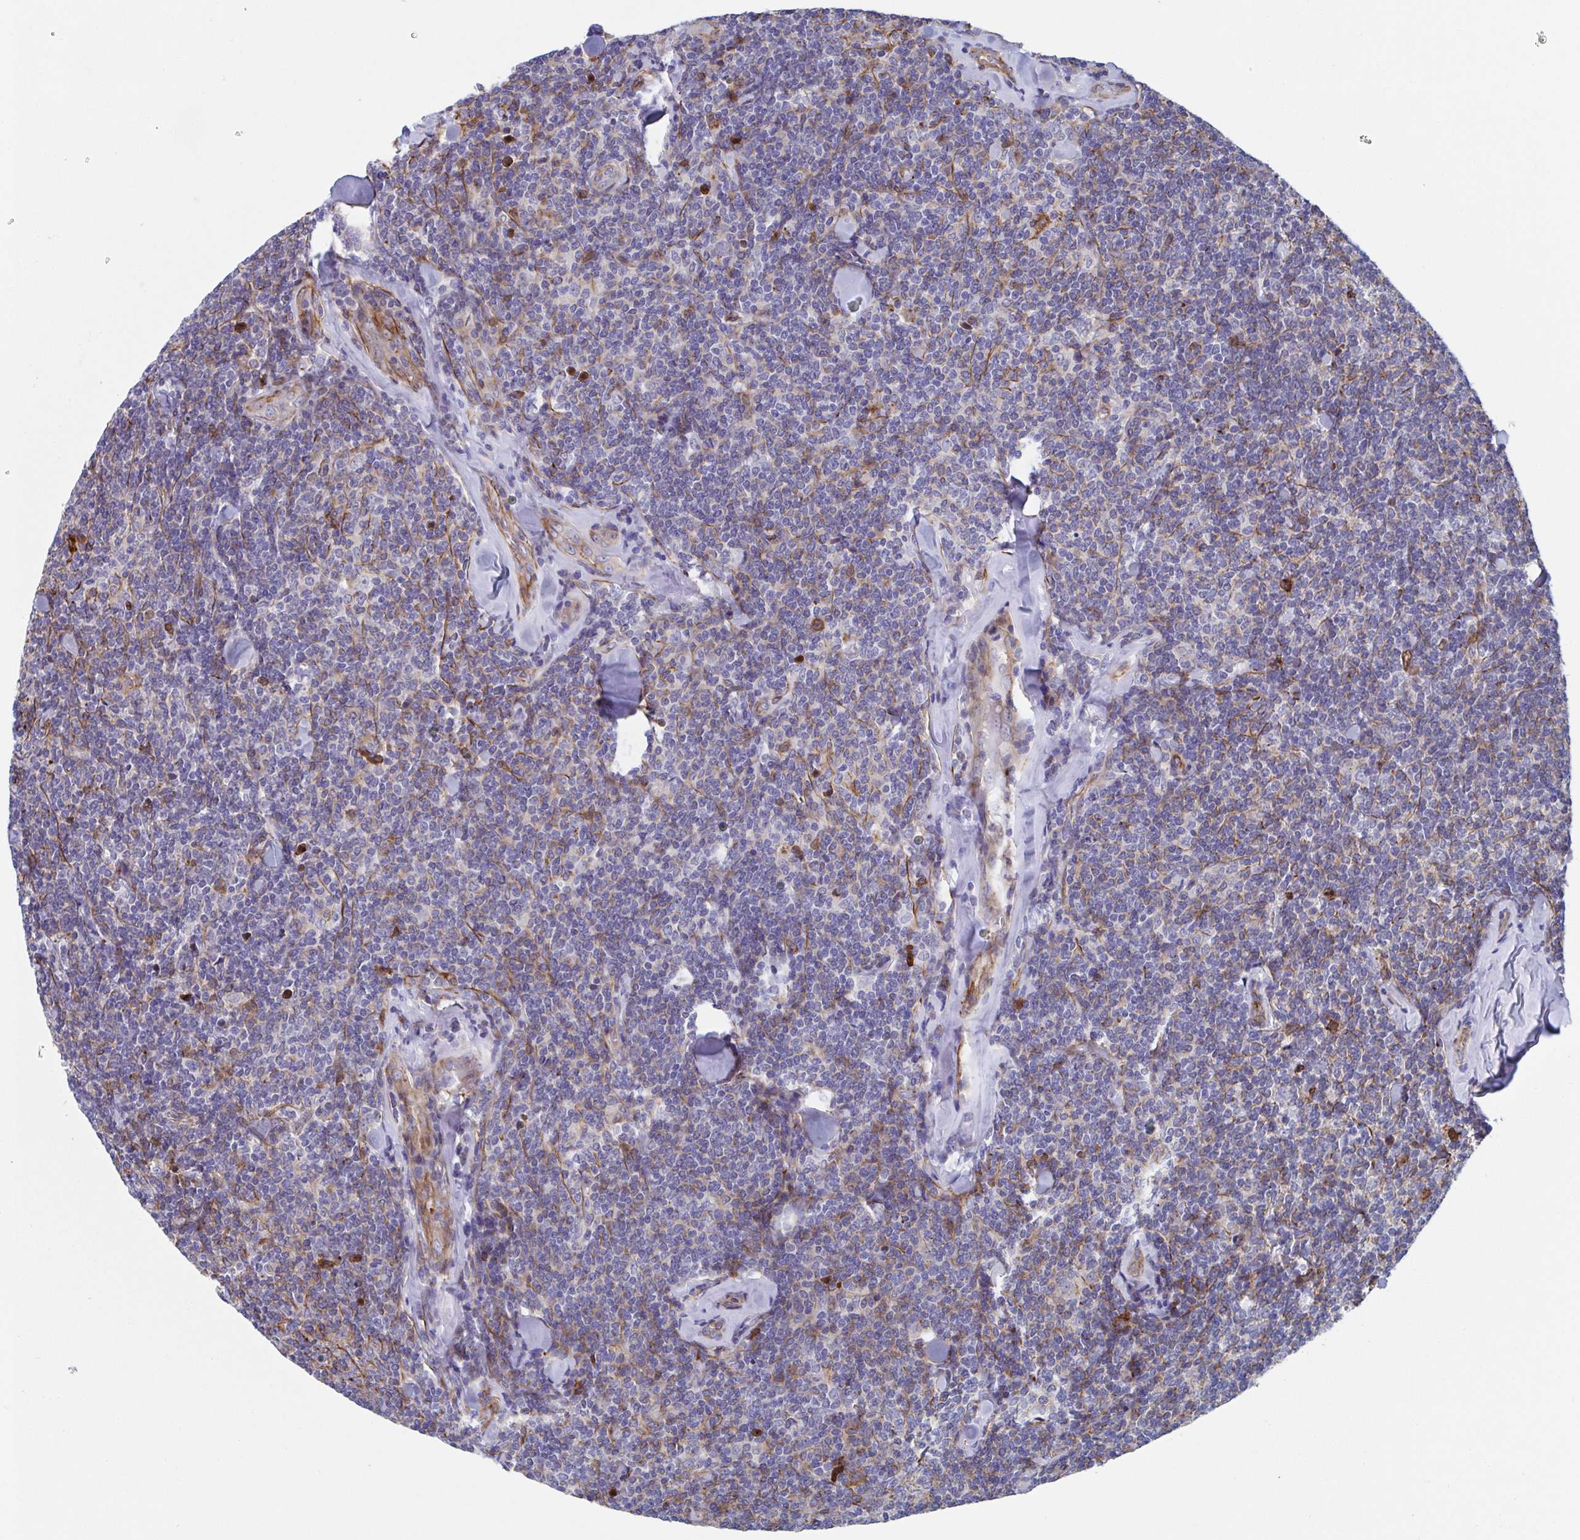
{"staining": {"intensity": "weak", "quantity": "<25%", "location": "cytoplasmic/membranous"}, "tissue": "lymphoma", "cell_type": "Tumor cells", "image_type": "cancer", "snomed": [{"axis": "morphology", "description": "Malignant lymphoma, non-Hodgkin's type, Low grade"}, {"axis": "topography", "description": "Lymph node"}], "caption": "Malignant lymphoma, non-Hodgkin's type (low-grade) stained for a protein using immunohistochemistry reveals no expression tumor cells.", "gene": "KLC3", "patient": {"sex": "female", "age": 56}}